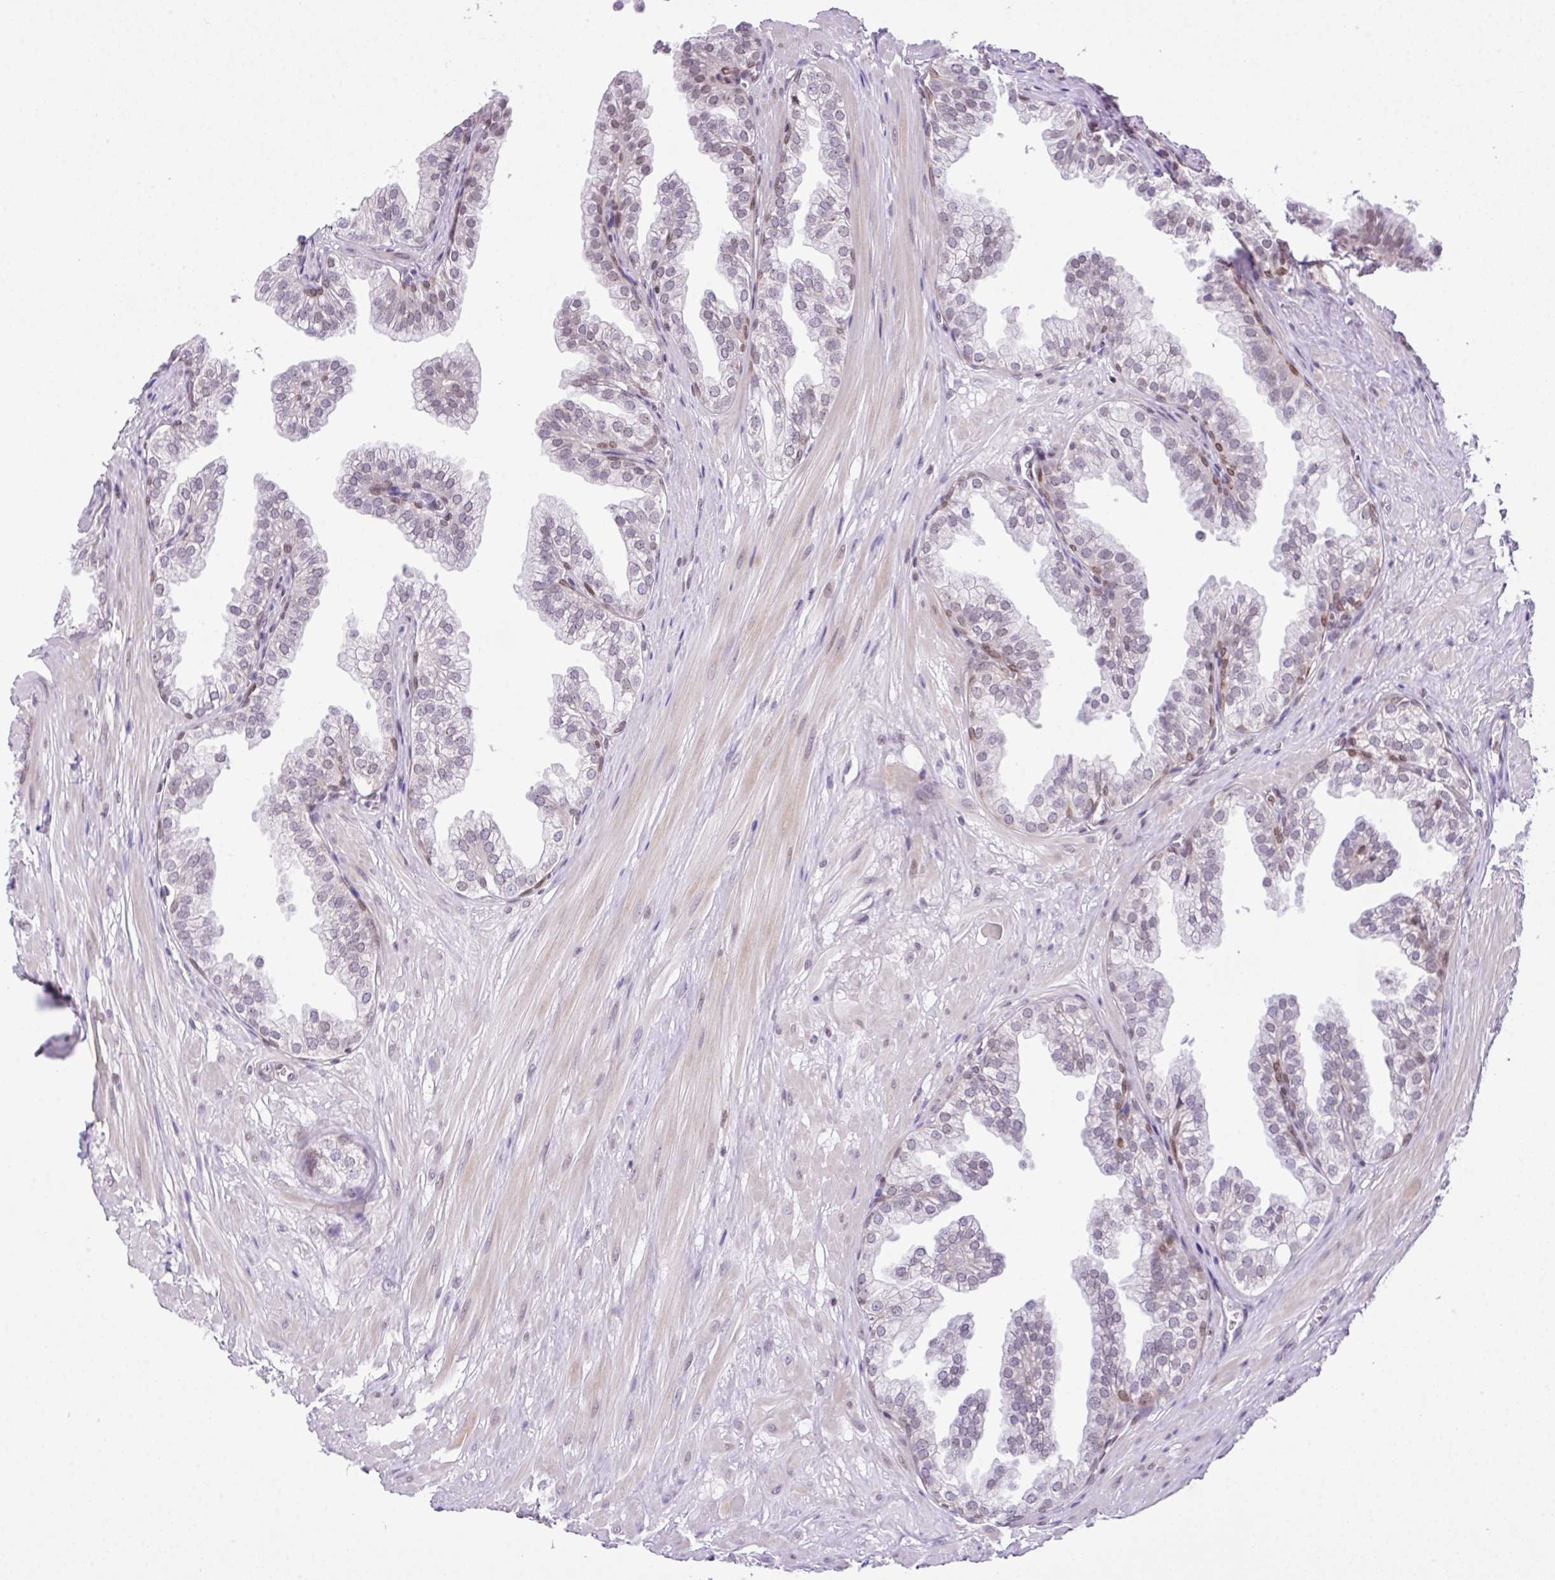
{"staining": {"intensity": "moderate", "quantity": "<25%", "location": "cytoplasmic/membranous,nuclear"}, "tissue": "prostate", "cell_type": "Glandular cells", "image_type": "normal", "snomed": [{"axis": "morphology", "description": "Normal tissue, NOS"}, {"axis": "topography", "description": "Prostate"}, {"axis": "topography", "description": "Peripheral nerve tissue"}], "caption": "Normal prostate displays moderate cytoplasmic/membranous,nuclear expression in about <25% of glandular cells The staining is performed using DAB (3,3'-diaminobenzidine) brown chromogen to label protein expression. The nuclei are counter-stained blue using hematoxylin..", "gene": "CCDC137", "patient": {"sex": "male", "age": 55}}